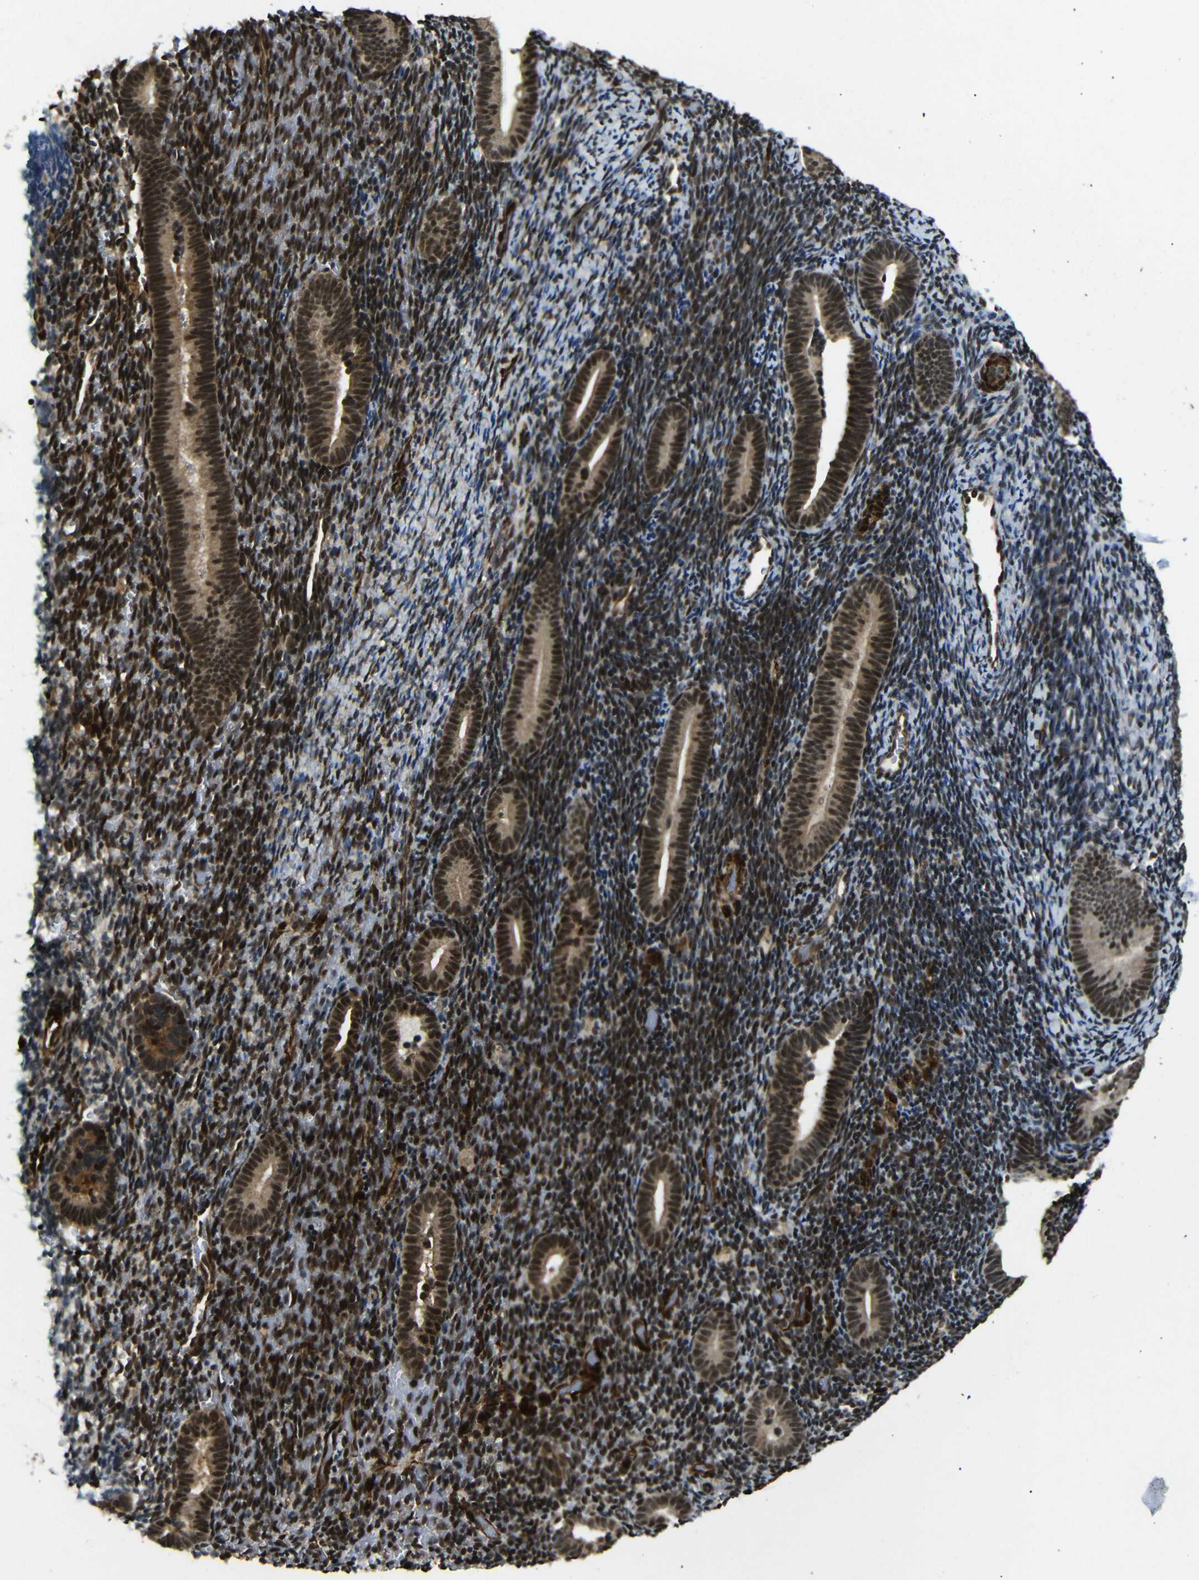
{"staining": {"intensity": "moderate", "quantity": ">75%", "location": "cytoplasmic/membranous,nuclear"}, "tissue": "endometrium", "cell_type": "Cells in endometrial stroma", "image_type": "normal", "snomed": [{"axis": "morphology", "description": "Normal tissue, NOS"}, {"axis": "topography", "description": "Endometrium"}], "caption": "About >75% of cells in endometrial stroma in normal human endometrium display moderate cytoplasmic/membranous,nuclear protein staining as visualized by brown immunohistochemical staining.", "gene": "TBX2", "patient": {"sex": "female", "age": 51}}